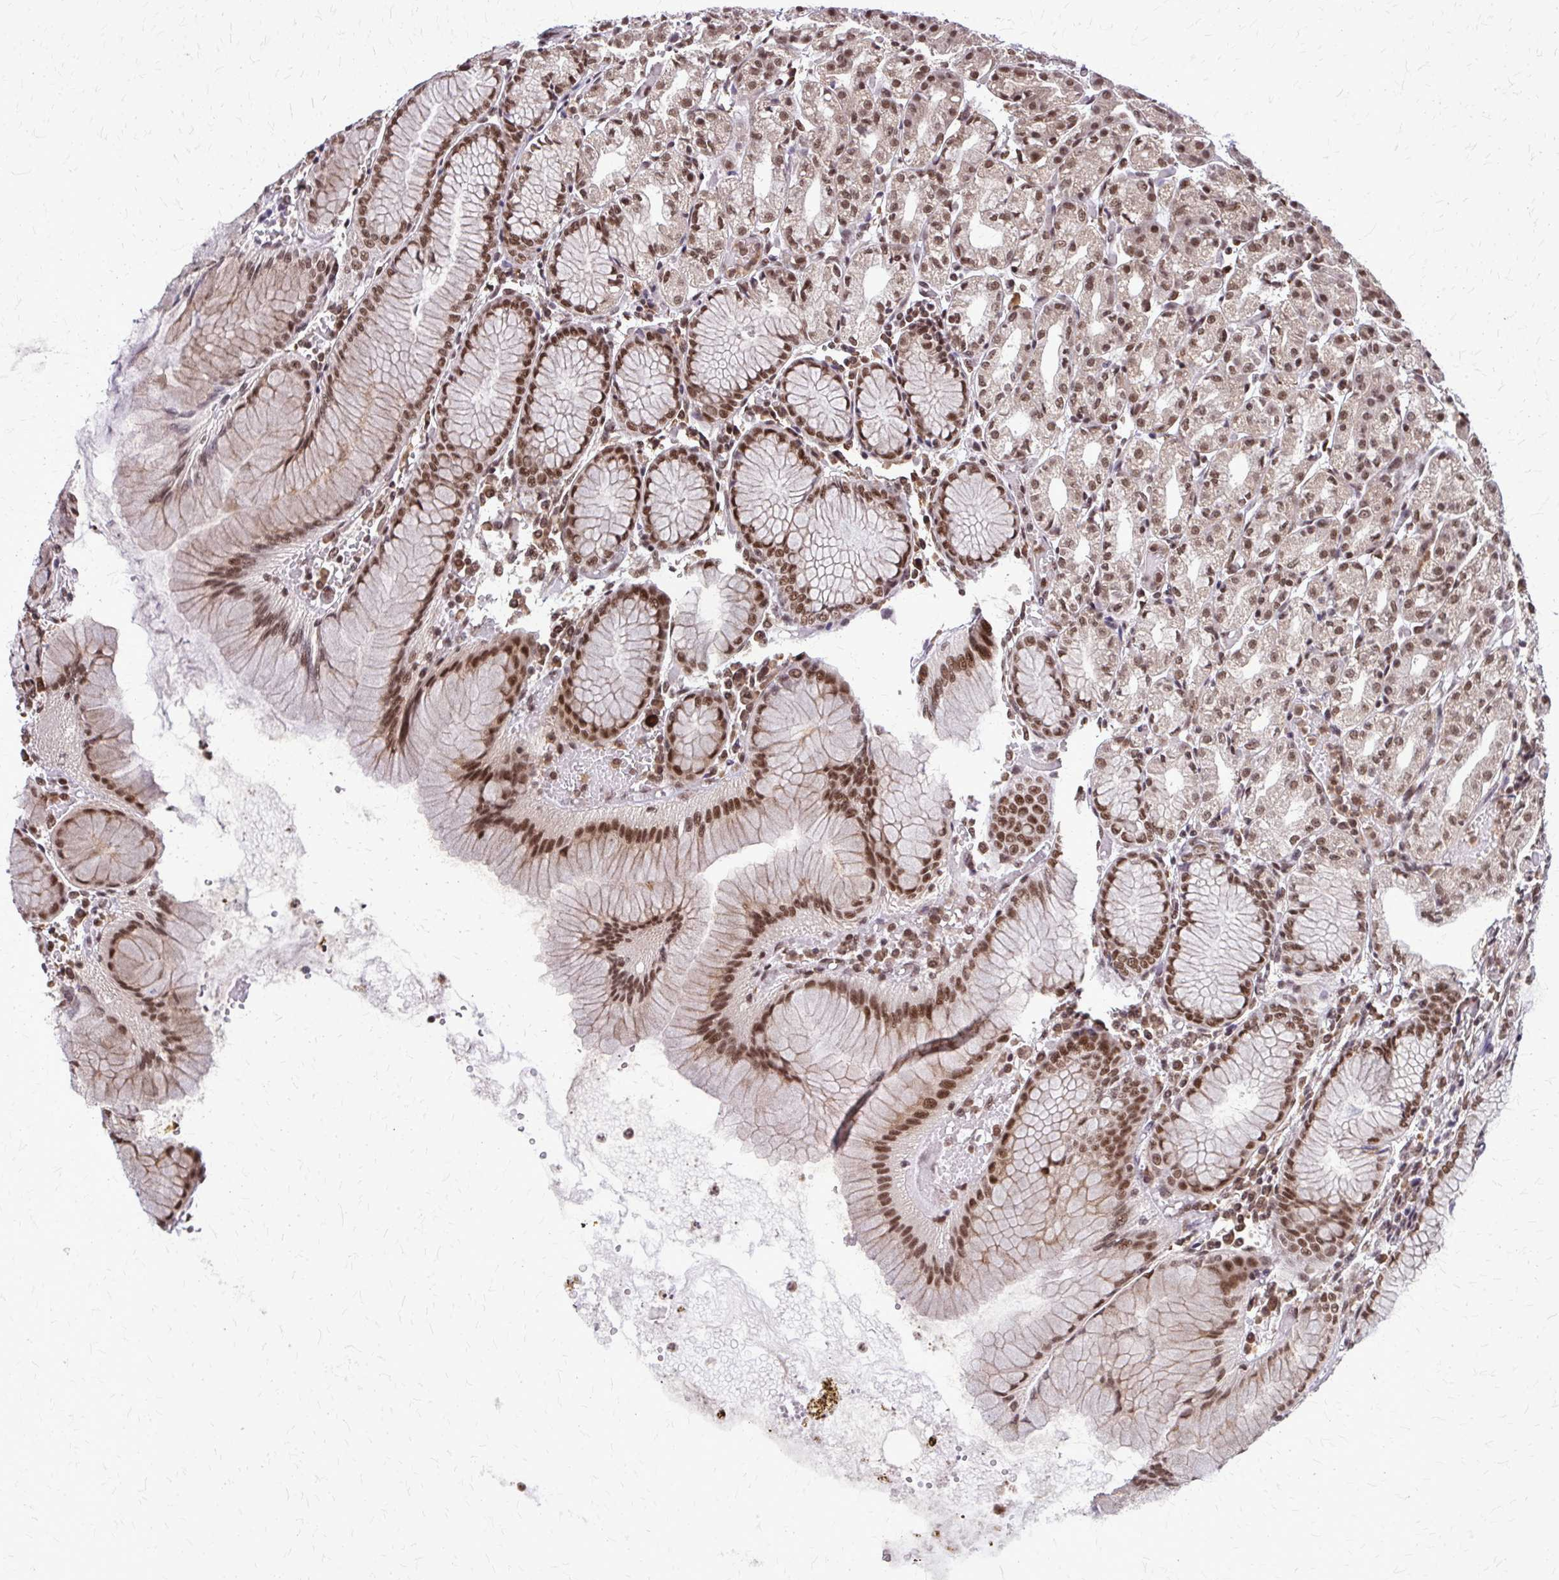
{"staining": {"intensity": "moderate", "quantity": "25%-75%", "location": "nuclear"}, "tissue": "stomach", "cell_type": "Glandular cells", "image_type": "normal", "snomed": [{"axis": "morphology", "description": "Normal tissue, NOS"}, {"axis": "topography", "description": "Stomach"}], "caption": "Immunohistochemistry (IHC) (DAB) staining of benign stomach reveals moderate nuclear protein expression in about 25%-75% of glandular cells.", "gene": "HDAC3", "patient": {"sex": "female", "age": 57}}